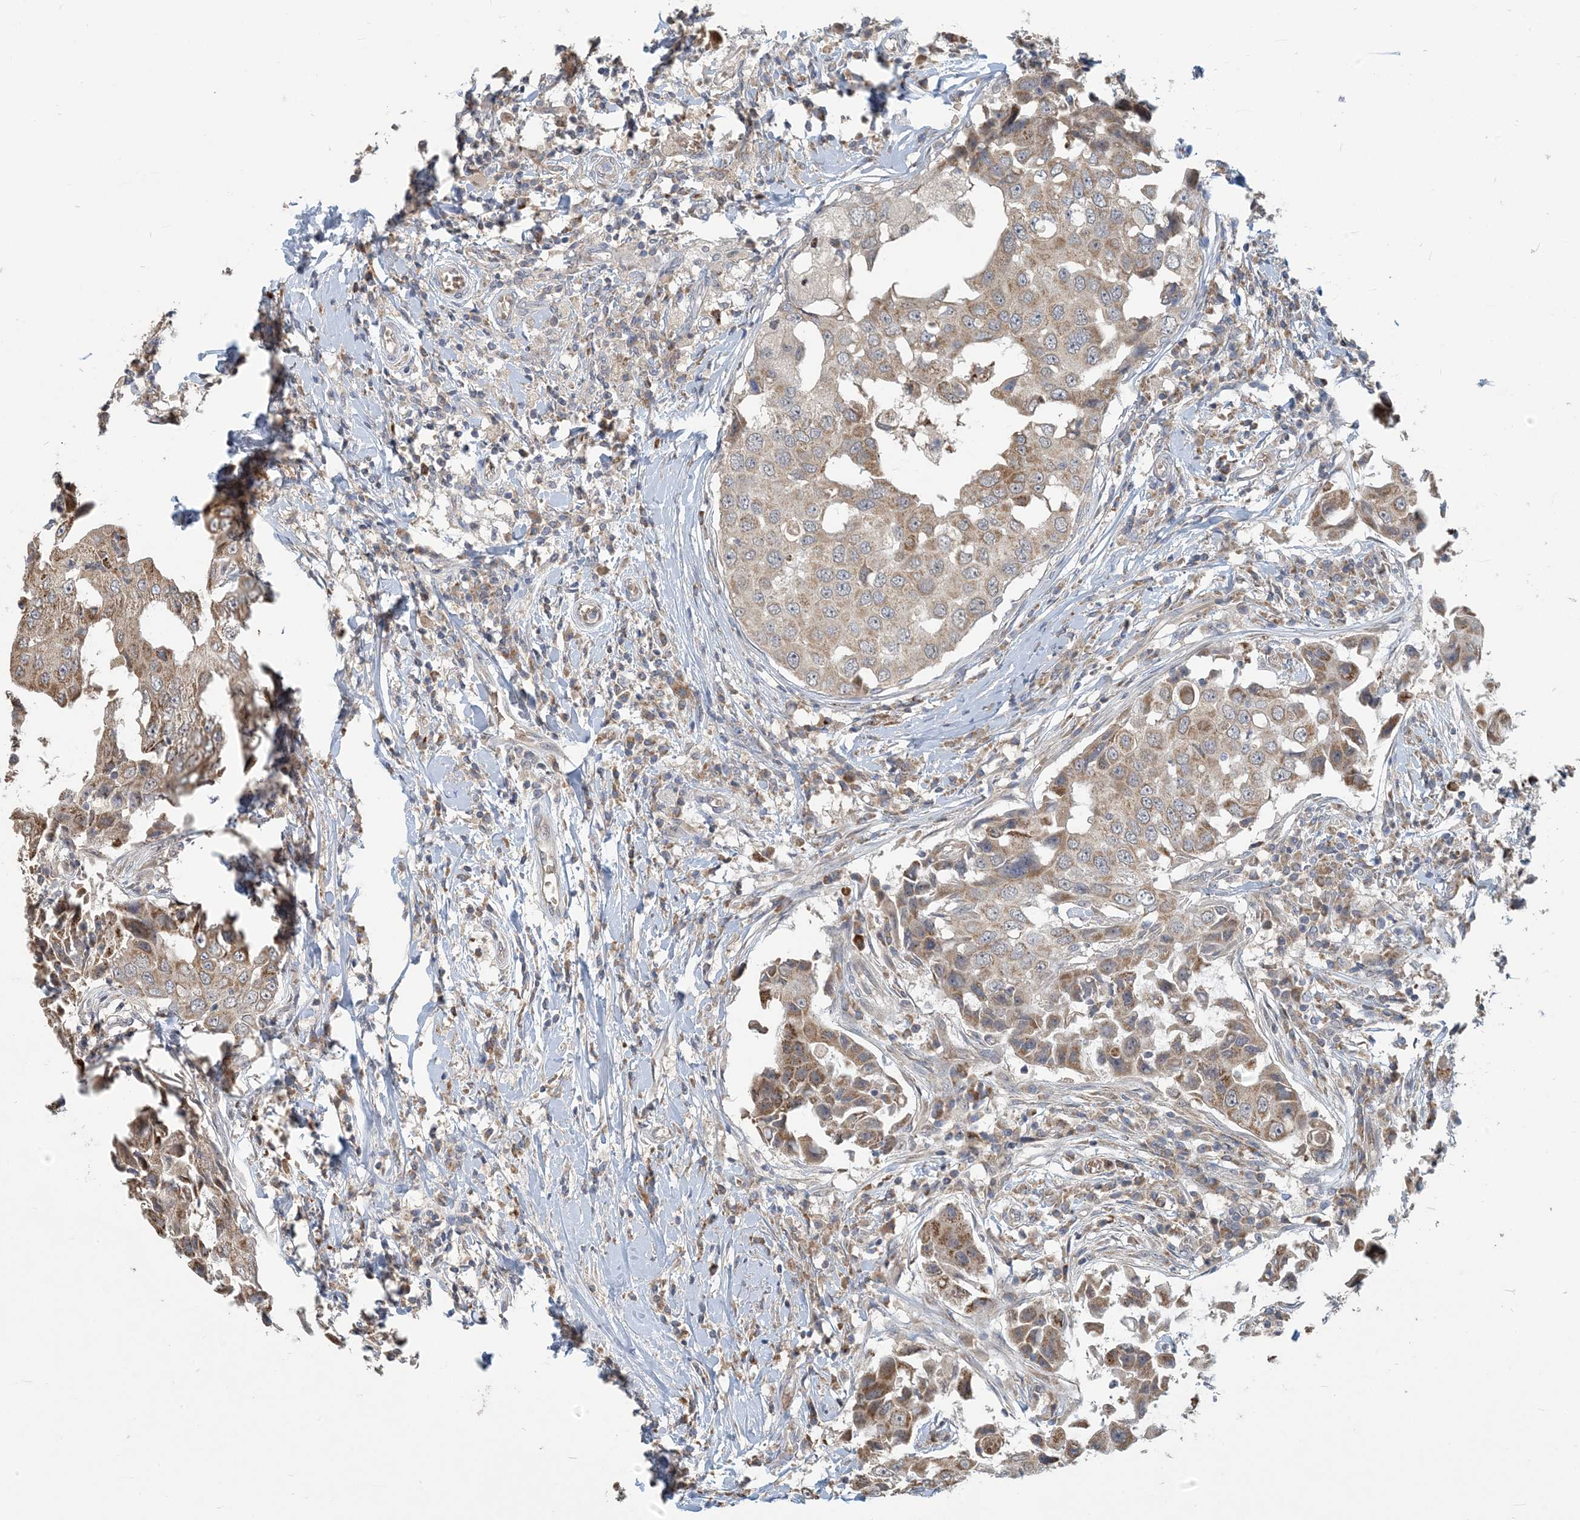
{"staining": {"intensity": "moderate", "quantity": ">75%", "location": "cytoplasmic/membranous"}, "tissue": "breast cancer", "cell_type": "Tumor cells", "image_type": "cancer", "snomed": [{"axis": "morphology", "description": "Duct carcinoma"}, {"axis": "topography", "description": "Breast"}], "caption": "Immunohistochemistry (IHC) micrograph of neoplastic tissue: intraductal carcinoma (breast) stained using immunohistochemistry (IHC) displays medium levels of moderate protein expression localized specifically in the cytoplasmic/membranous of tumor cells, appearing as a cytoplasmic/membranous brown color.", "gene": "PUSL1", "patient": {"sex": "female", "age": 27}}